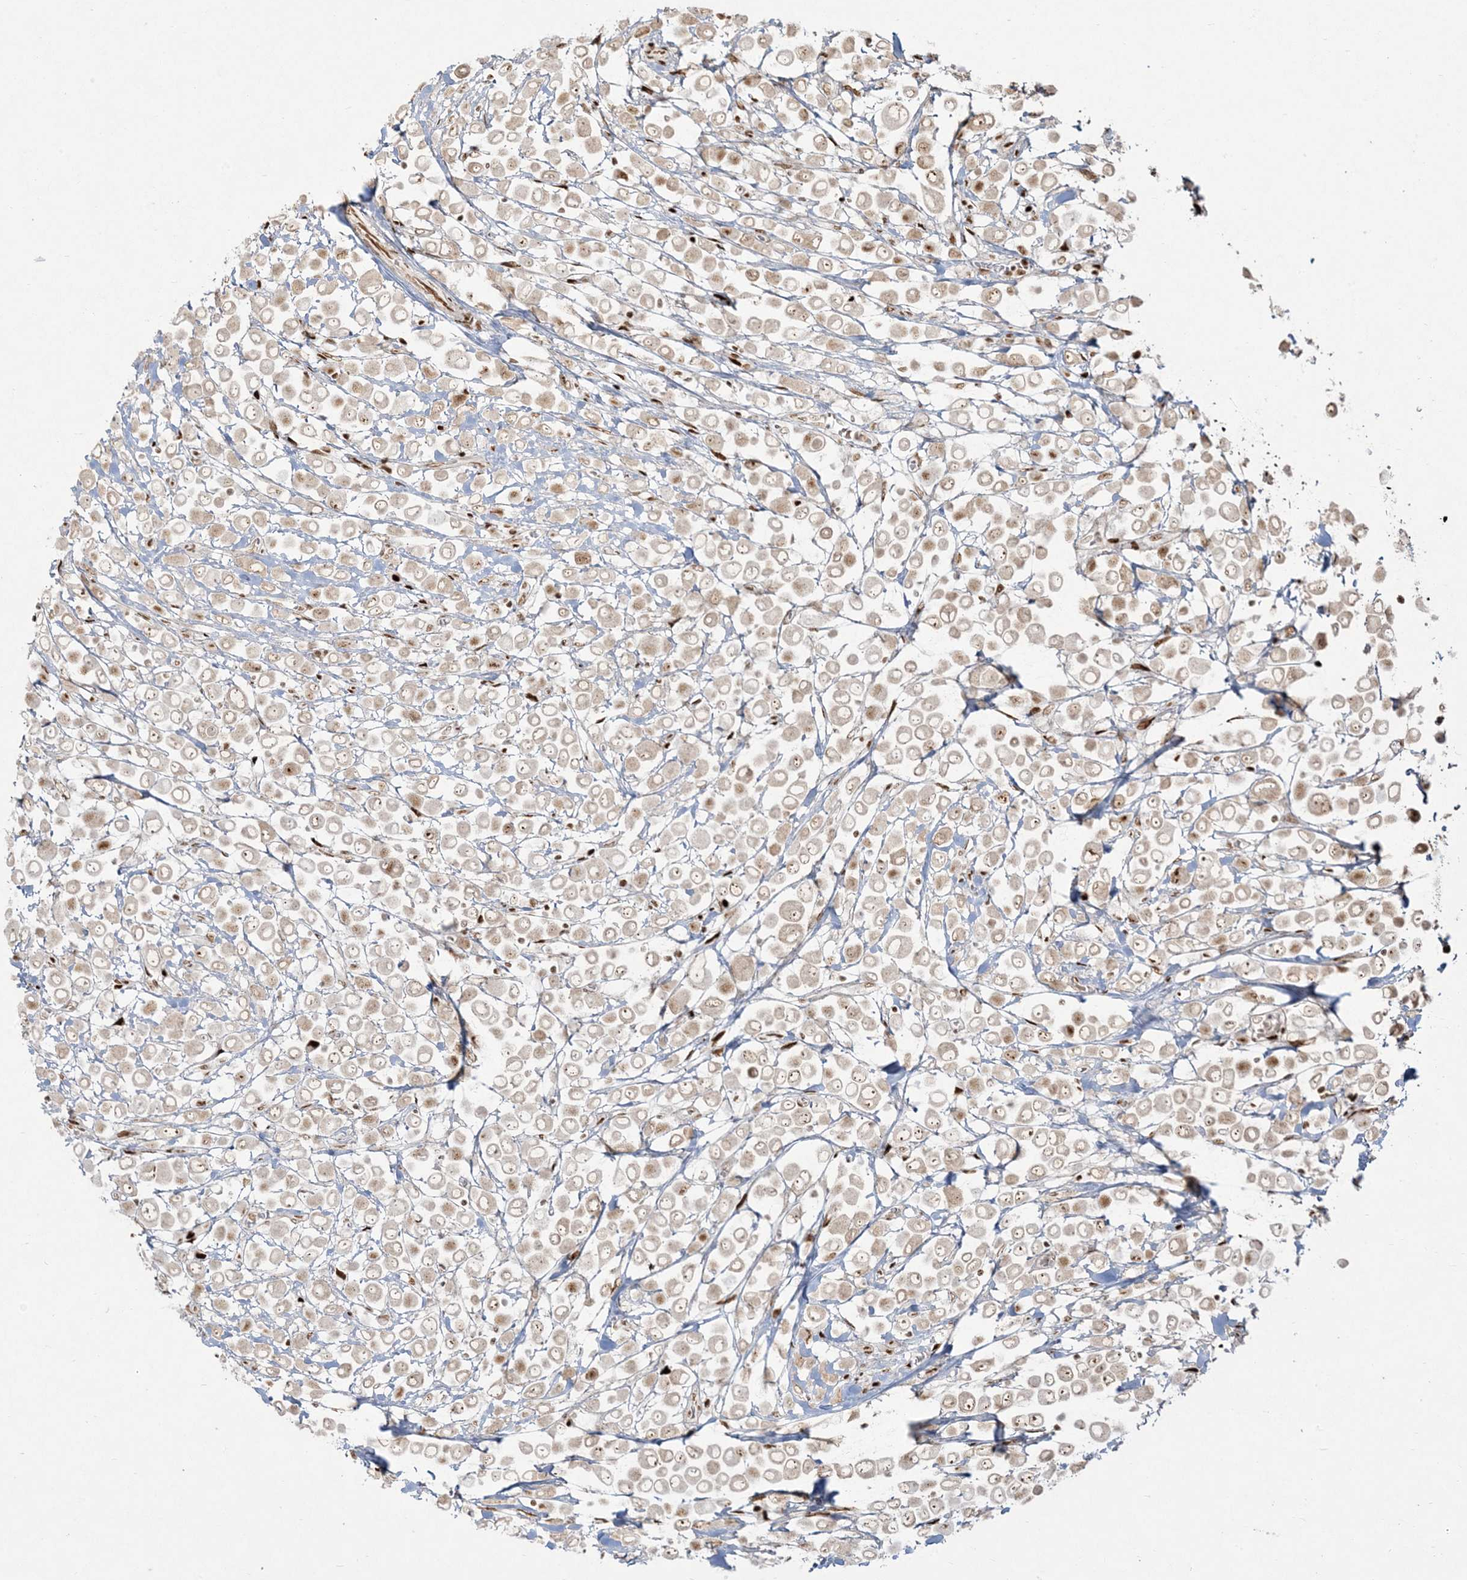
{"staining": {"intensity": "weak", "quantity": "25%-75%", "location": "nuclear"}, "tissue": "breast cancer", "cell_type": "Tumor cells", "image_type": "cancer", "snomed": [{"axis": "morphology", "description": "Duct carcinoma"}, {"axis": "topography", "description": "Breast"}], "caption": "Immunohistochemistry (IHC) (DAB) staining of human breast cancer demonstrates weak nuclear protein expression in about 25%-75% of tumor cells.", "gene": "RBM10", "patient": {"sex": "female", "age": 61}}